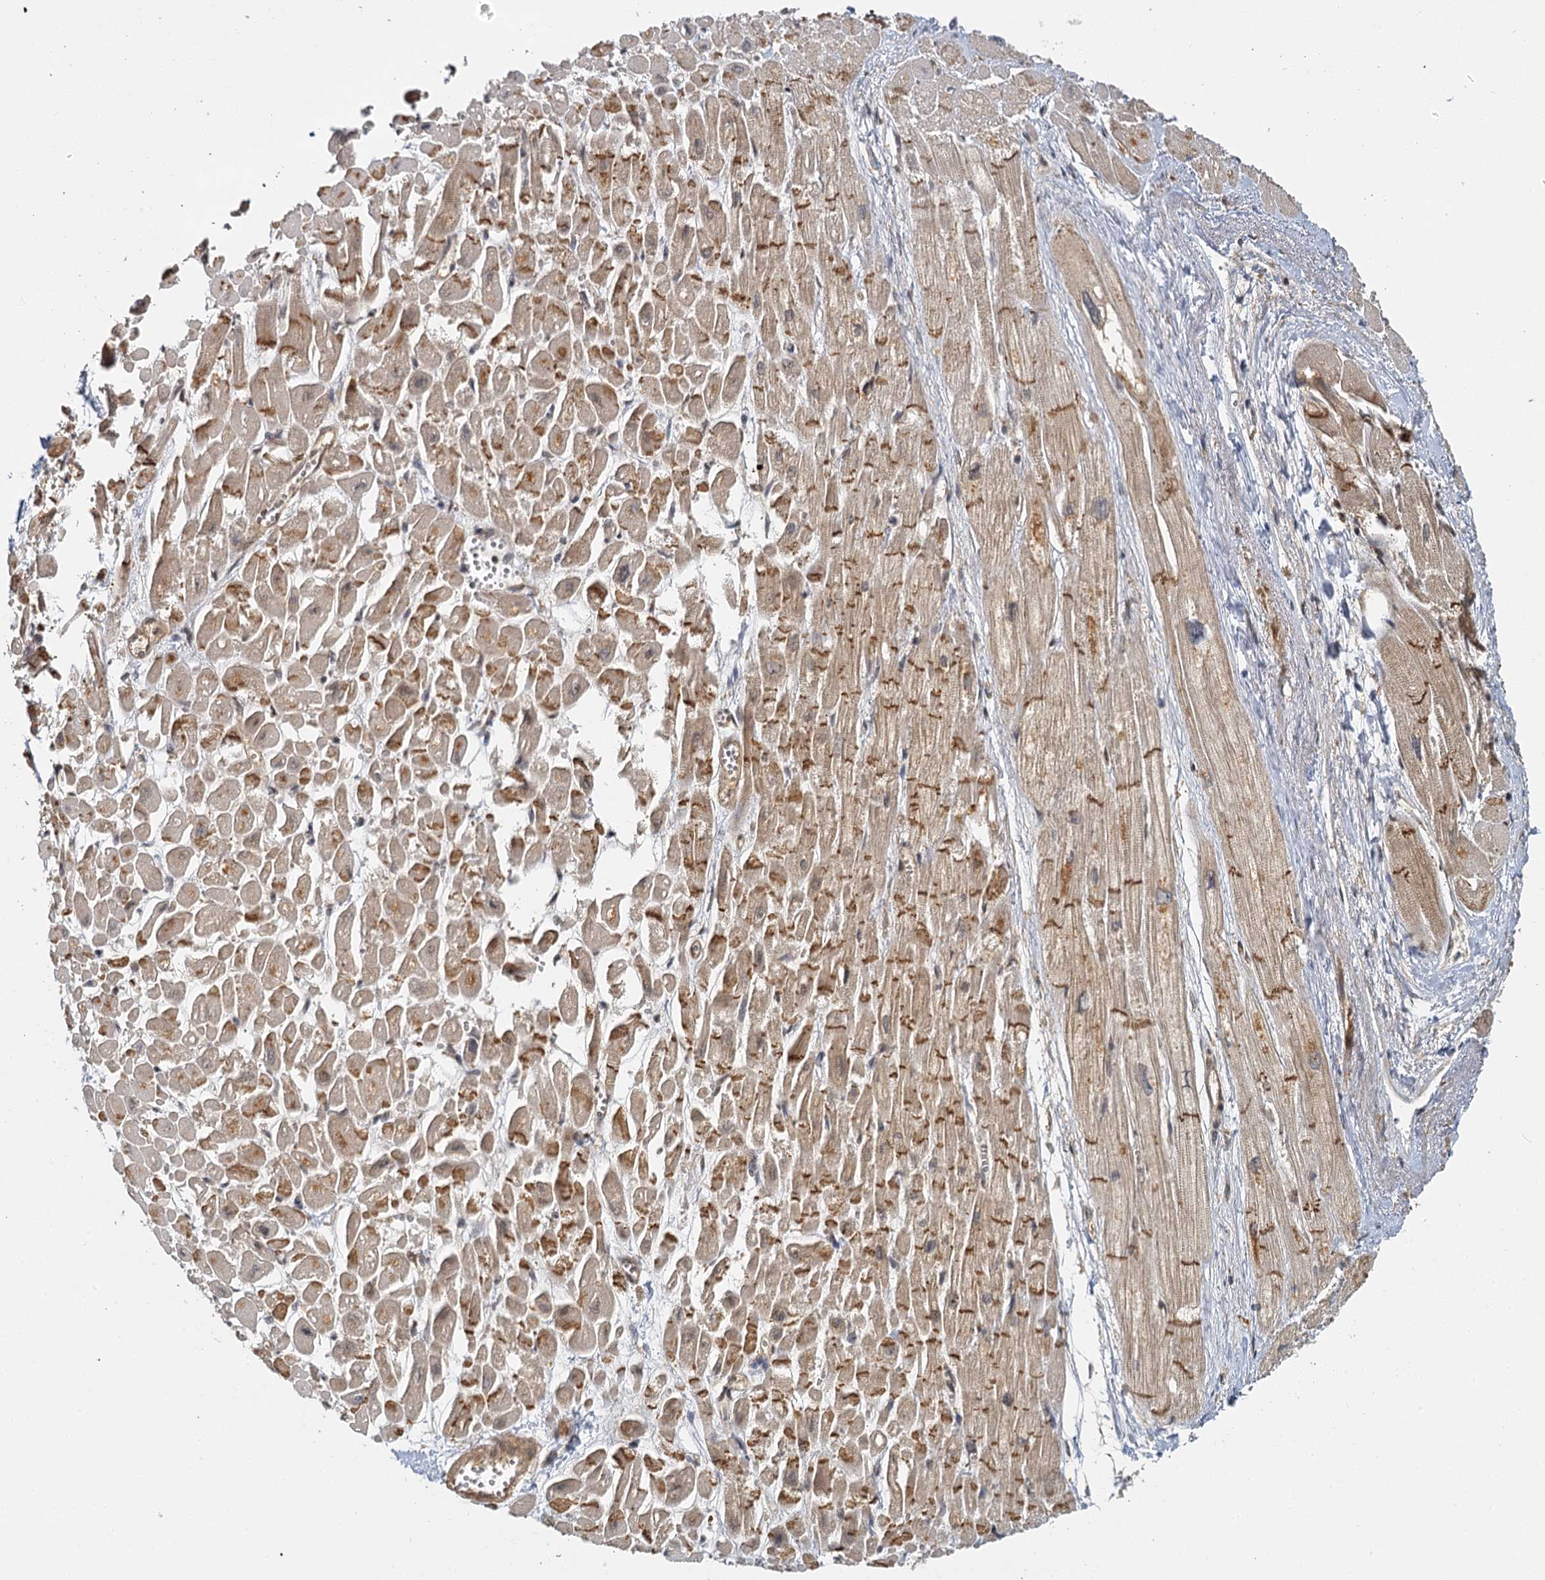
{"staining": {"intensity": "moderate", "quantity": "25%-75%", "location": "cytoplasmic/membranous"}, "tissue": "heart muscle", "cell_type": "Cardiomyocytes", "image_type": "normal", "snomed": [{"axis": "morphology", "description": "Normal tissue, NOS"}, {"axis": "topography", "description": "Heart"}], "caption": "Heart muscle stained for a protein (brown) exhibits moderate cytoplasmic/membranous positive positivity in approximately 25%-75% of cardiomyocytes.", "gene": "ZNF549", "patient": {"sex": "male", "age": 54}}